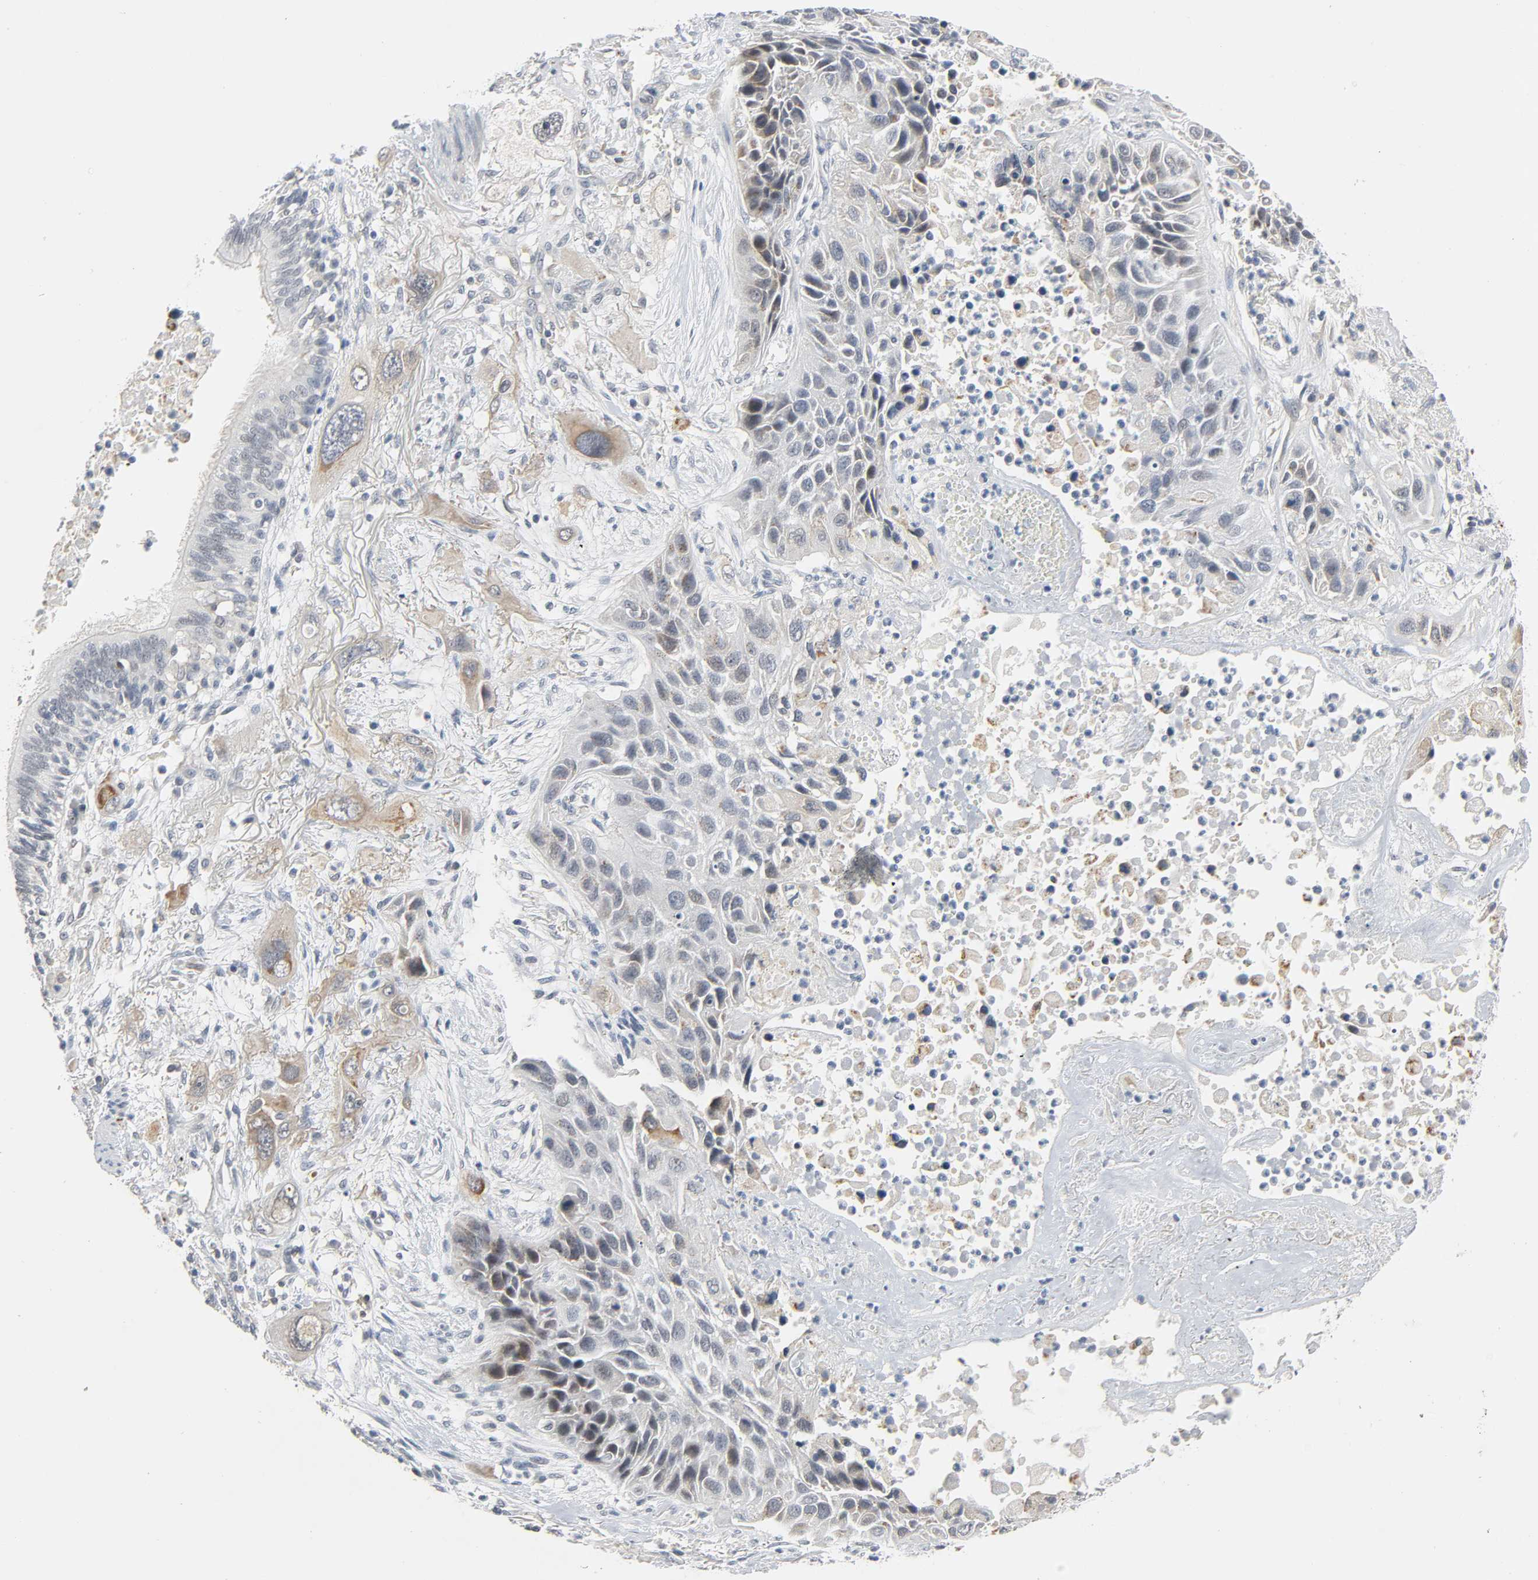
{"staining": {"intensity": "weak", "quantity": "<25%", "location": "cytoplasmic/membranous"}, "tissue": "lung cancer", "cell_type": "Tumor cells", "image_type": "cancer", "snomed": [{"axis": "morphology", "description": "Squamous cell carcinoma, NOS"}, {"axis": "topography", "description": "Lung"}], "caption": "Lung cancer was stained to show a protein in brown. There is no significant expression in tumor cells. (Brightfield microscopy of DAB IHC at high magnification).", "gene": "CD4", "patient": {"sex": "female", "age": 76}}